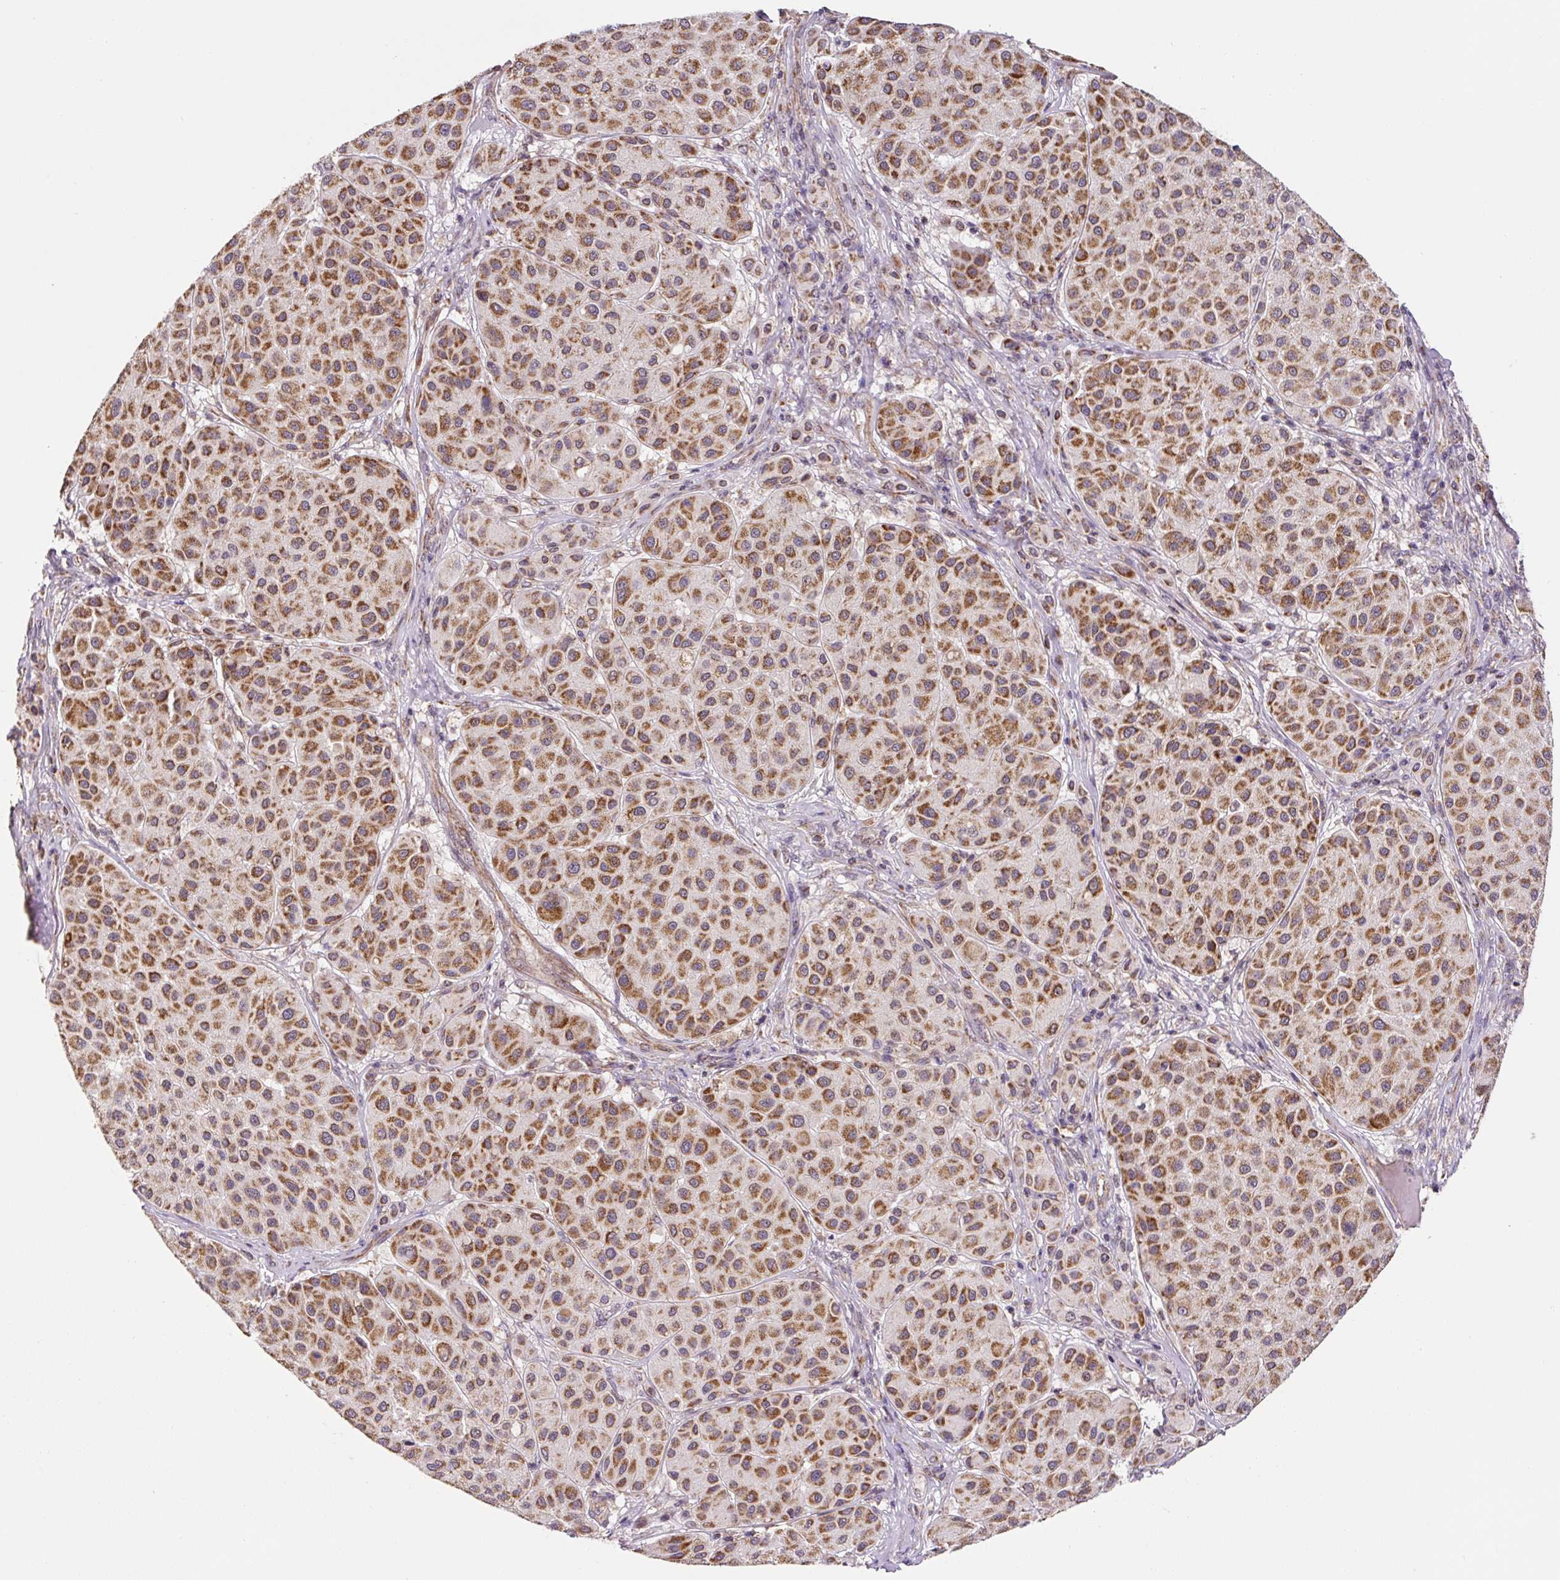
{"staining": {"intensity": "moderate", "quantity": ">75%", "location": "cytoplasmic/membranous"}, "tissue": "melanoma", "cell_type": "Tumor cells", "image_type": "cancer", "snomed": [{"axis": "morphology", "description": "Malignant melanoma, Metastatic site"}, {"axis": "topography", "description": "Smooth muscle"}], "caption": "Immunohistochemical staining of melanoma exhibits medium levels of moderate cytoplasmic/membranous positivity in approximately >75% of tumor cells. (Stains: DAB in brown, nuclei in blue, Microscopy: brightfield microscopy at high magnification).", "gene": "MFSD9", "patient": {"sex": "male", "age": 41}}